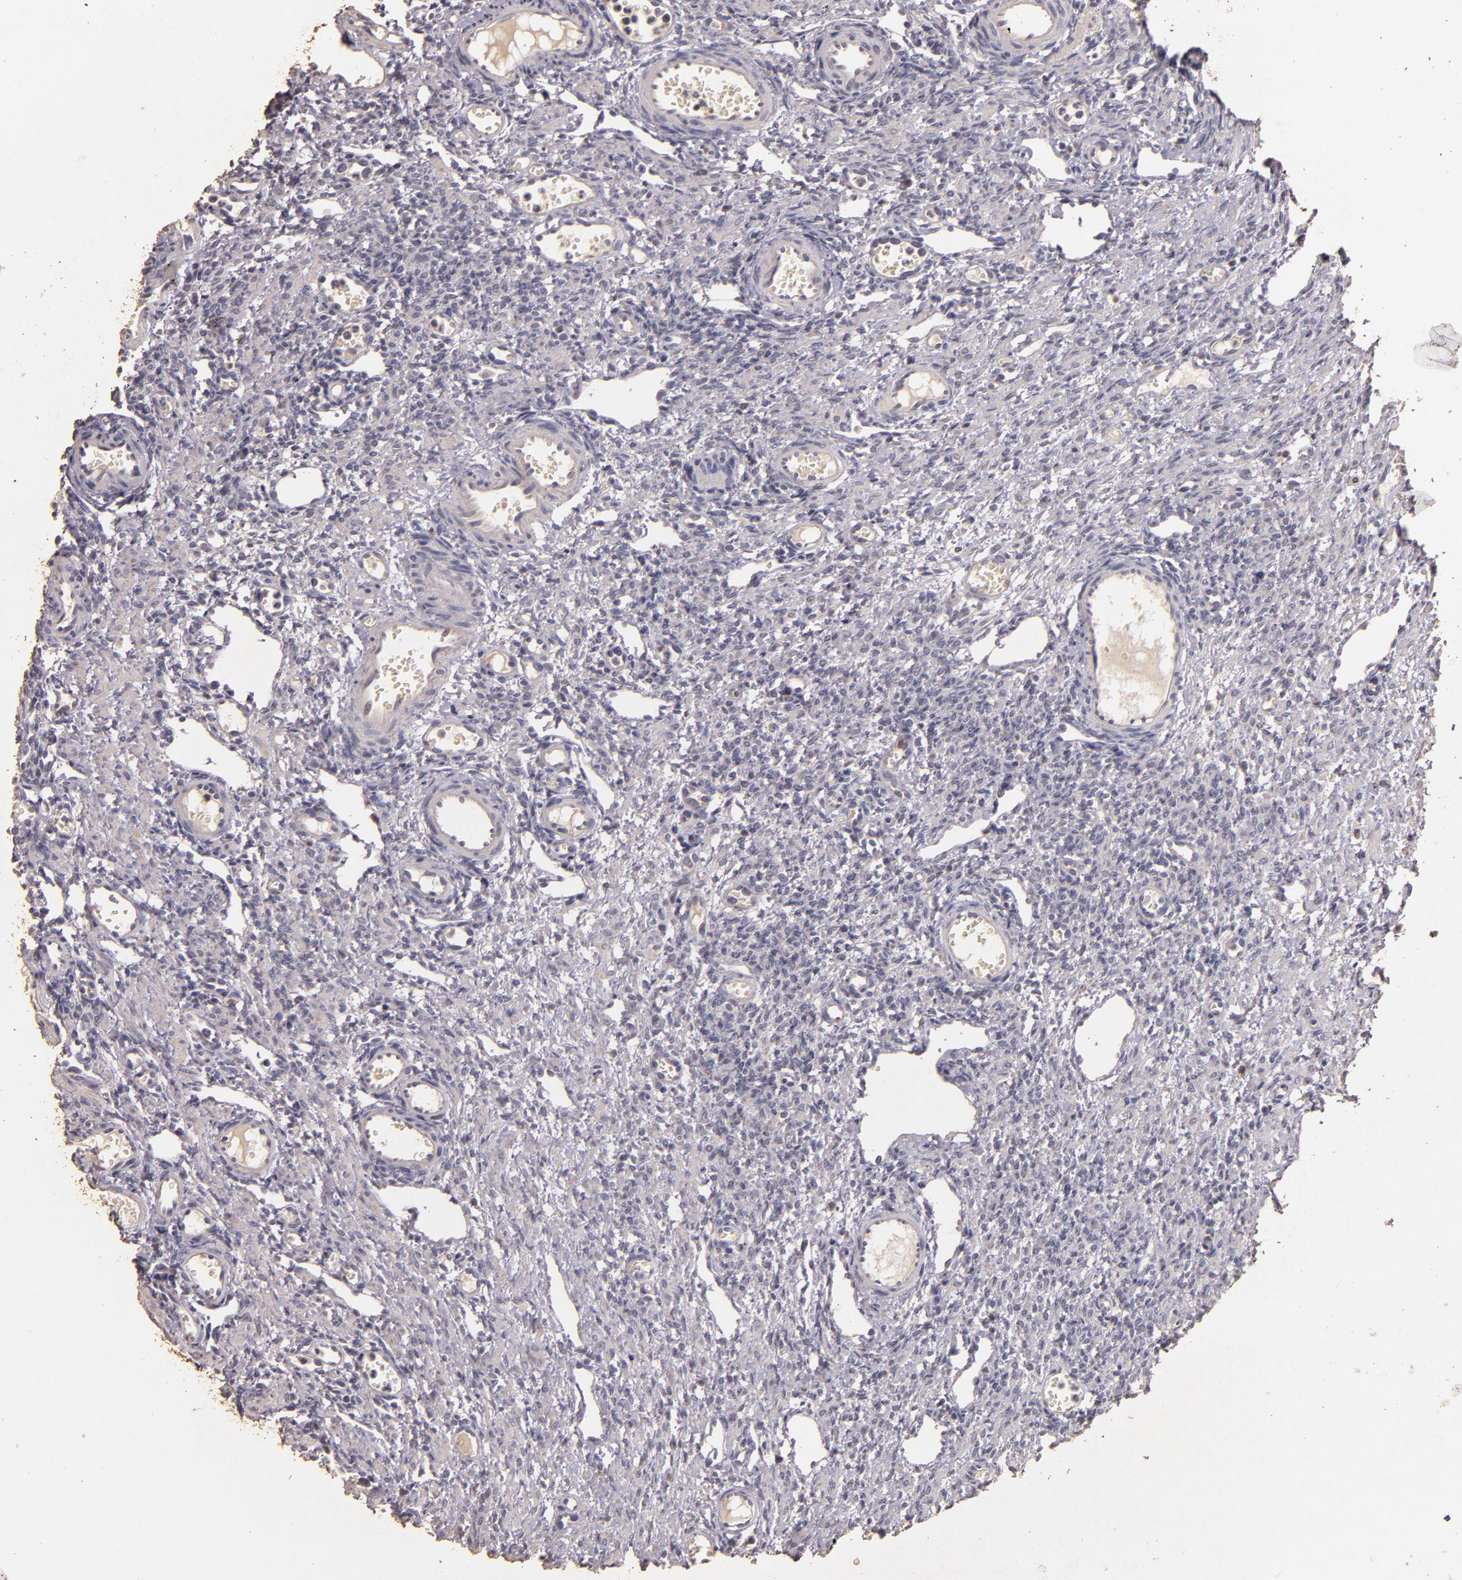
{"staining": {"intensity": "negative", "quantity": "none", "location": "none"}, "tissue": "ovary", "cell_type": "Follicle cells", "image_type": "normal", "snomed": [{"axis": "morphology", "description": "Normal tissue, NOS"}, {"axis": "topography", "description": "Ovary"}], "caption": "The image shows no staining of follicle cells in normal ovary. (DAB (3,3'-diaminobenzidine) immunohistochemistry with hematoxylin counter stain).", "gene": "BCL2L13", "patient": {"sex": "female", "age": 33}}